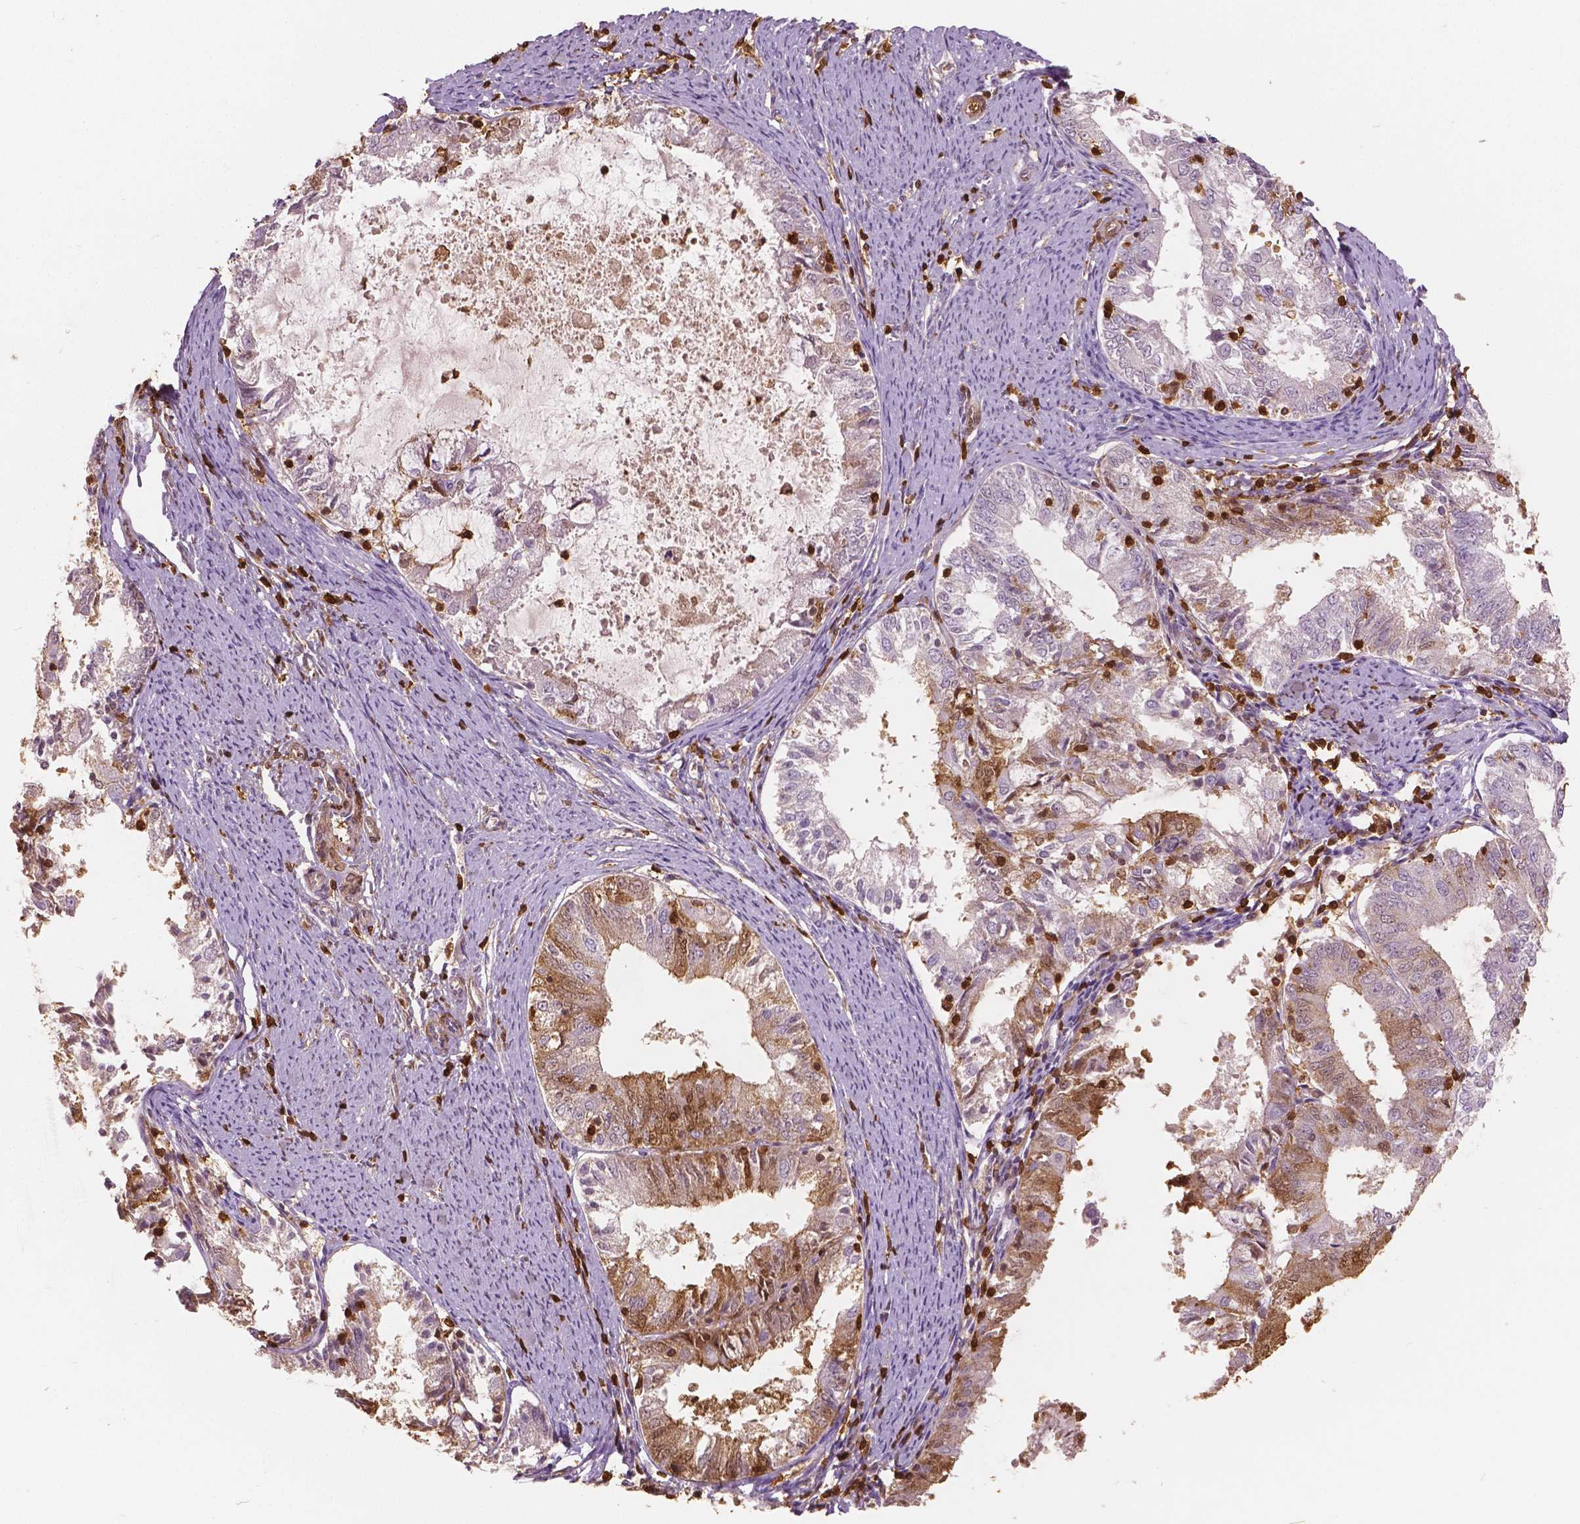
{"staining": {"intensity": "moderate", "quantity": "<25%", "location": "cytoplasmic/membranous,nuclear"}, "tissue": "endometrial cancer", "cell_type": "Tumor cells", "image_type": "cancer", "snomed": [{"axis": "morphology", "description": "Adenocarcinoma, NOS"}, {"axis": "topography", "description": "Endometrium"}], "caption": "Protein expression by immunohistochemistry demonstrates moderate cytoplasmic/membranous and nuclear positivity in approximately <25% of tumor cells in endometrial adenocarcinoma.", "gene": "S100A4", "patient": {"sex": "female", "age": 57}}